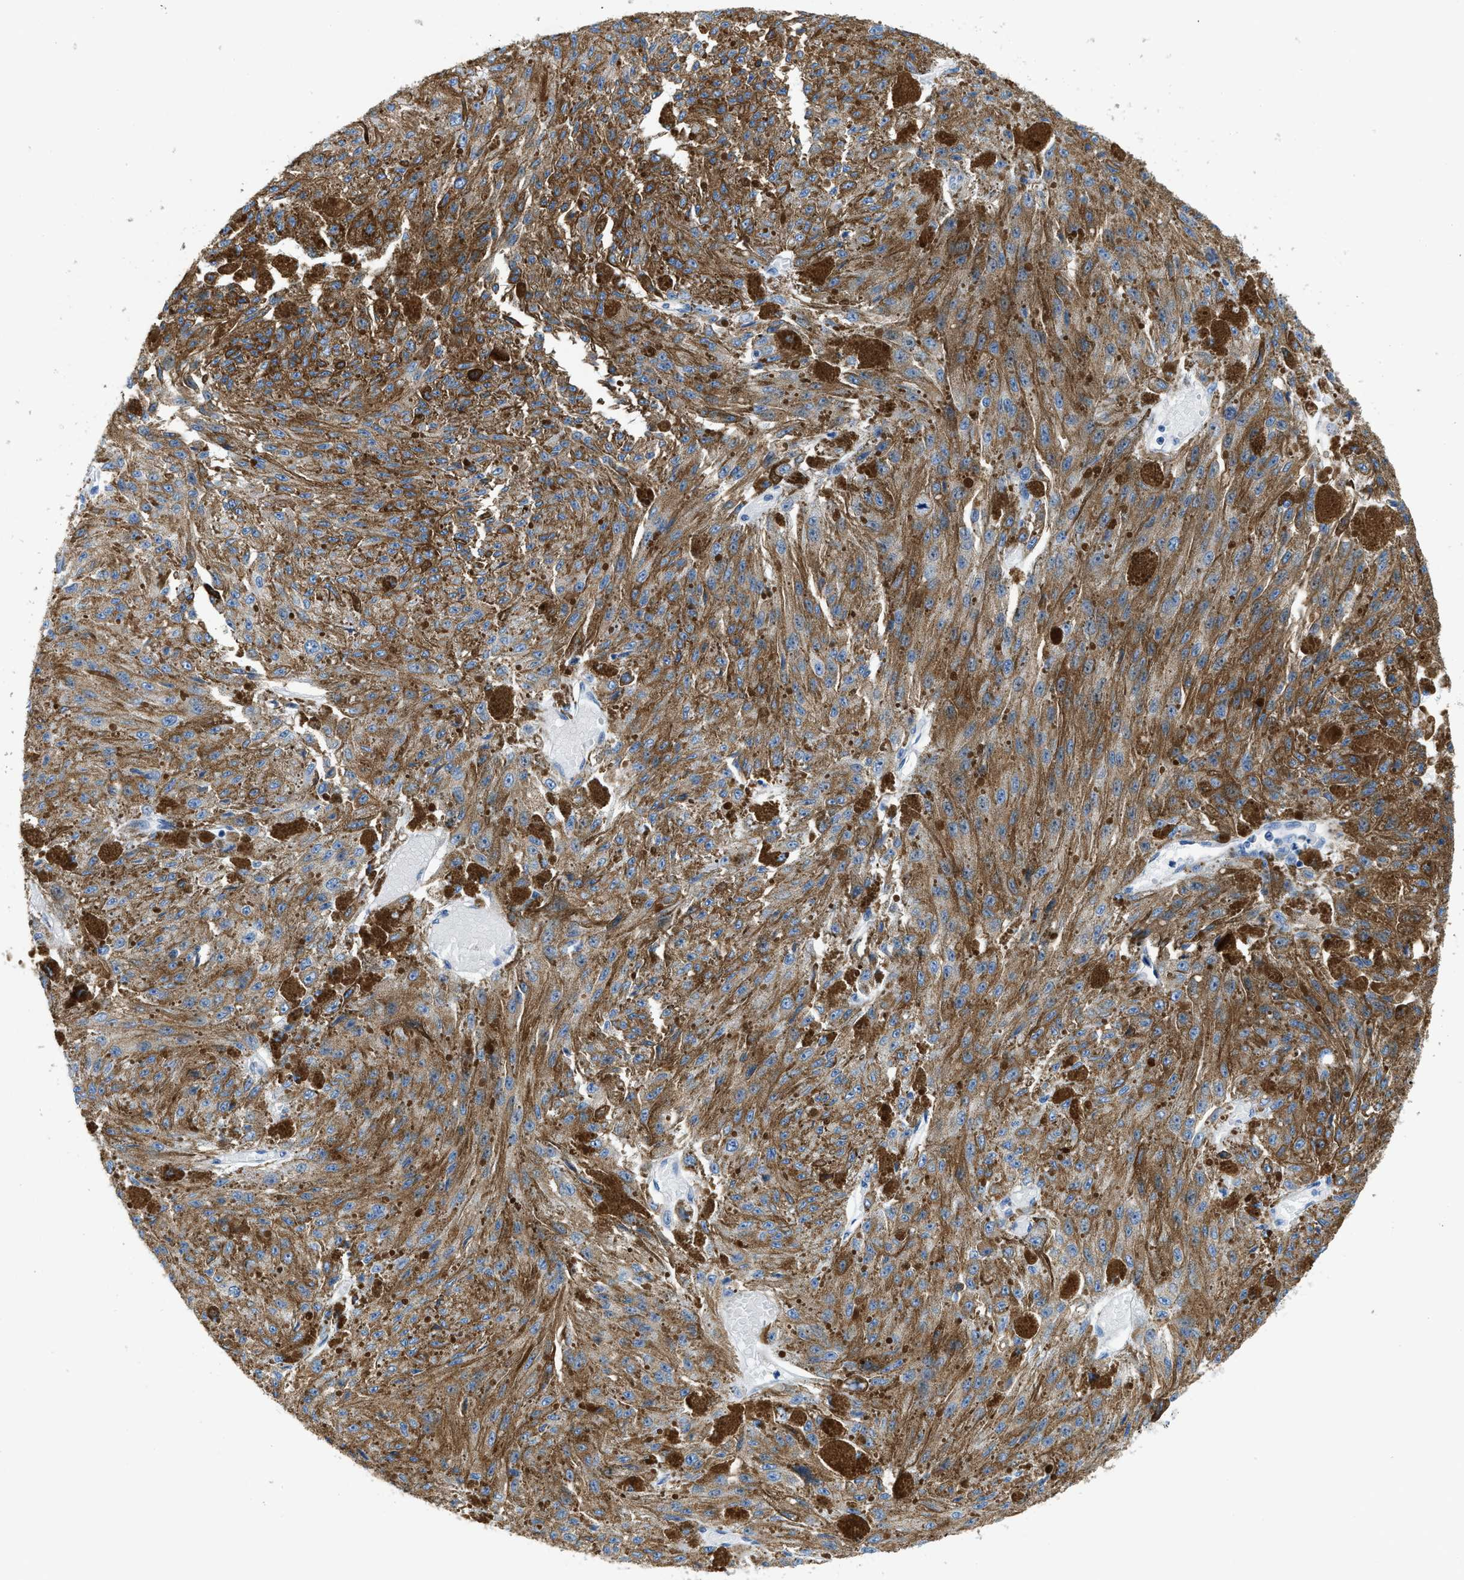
{"staining": {"intensity": "moderate", "quantity": ">75%", "location": "cytoplasmic/membranous"}, "tissue": "melanoma", "cell_type": "Tumor cells", "image_type": "cancer", "snomed": [{"axis": "morphology", "description": "Malignant melanoma, NOS"}, {"axis": "topography", "description": "Other"}], "caption": "Protein analysis of melanoma tissue reveals moderate cytoplasmic/membranous staining in approximately >75% of tumor cells. The staining was performed using DAB (3,3'-diaminobenzidine), with brown indicating positive protein expression. Nuclei are stained blue with hematoxylin.", "gene": "FDCSP", "patient": {"sex": "male", "age": 79}}